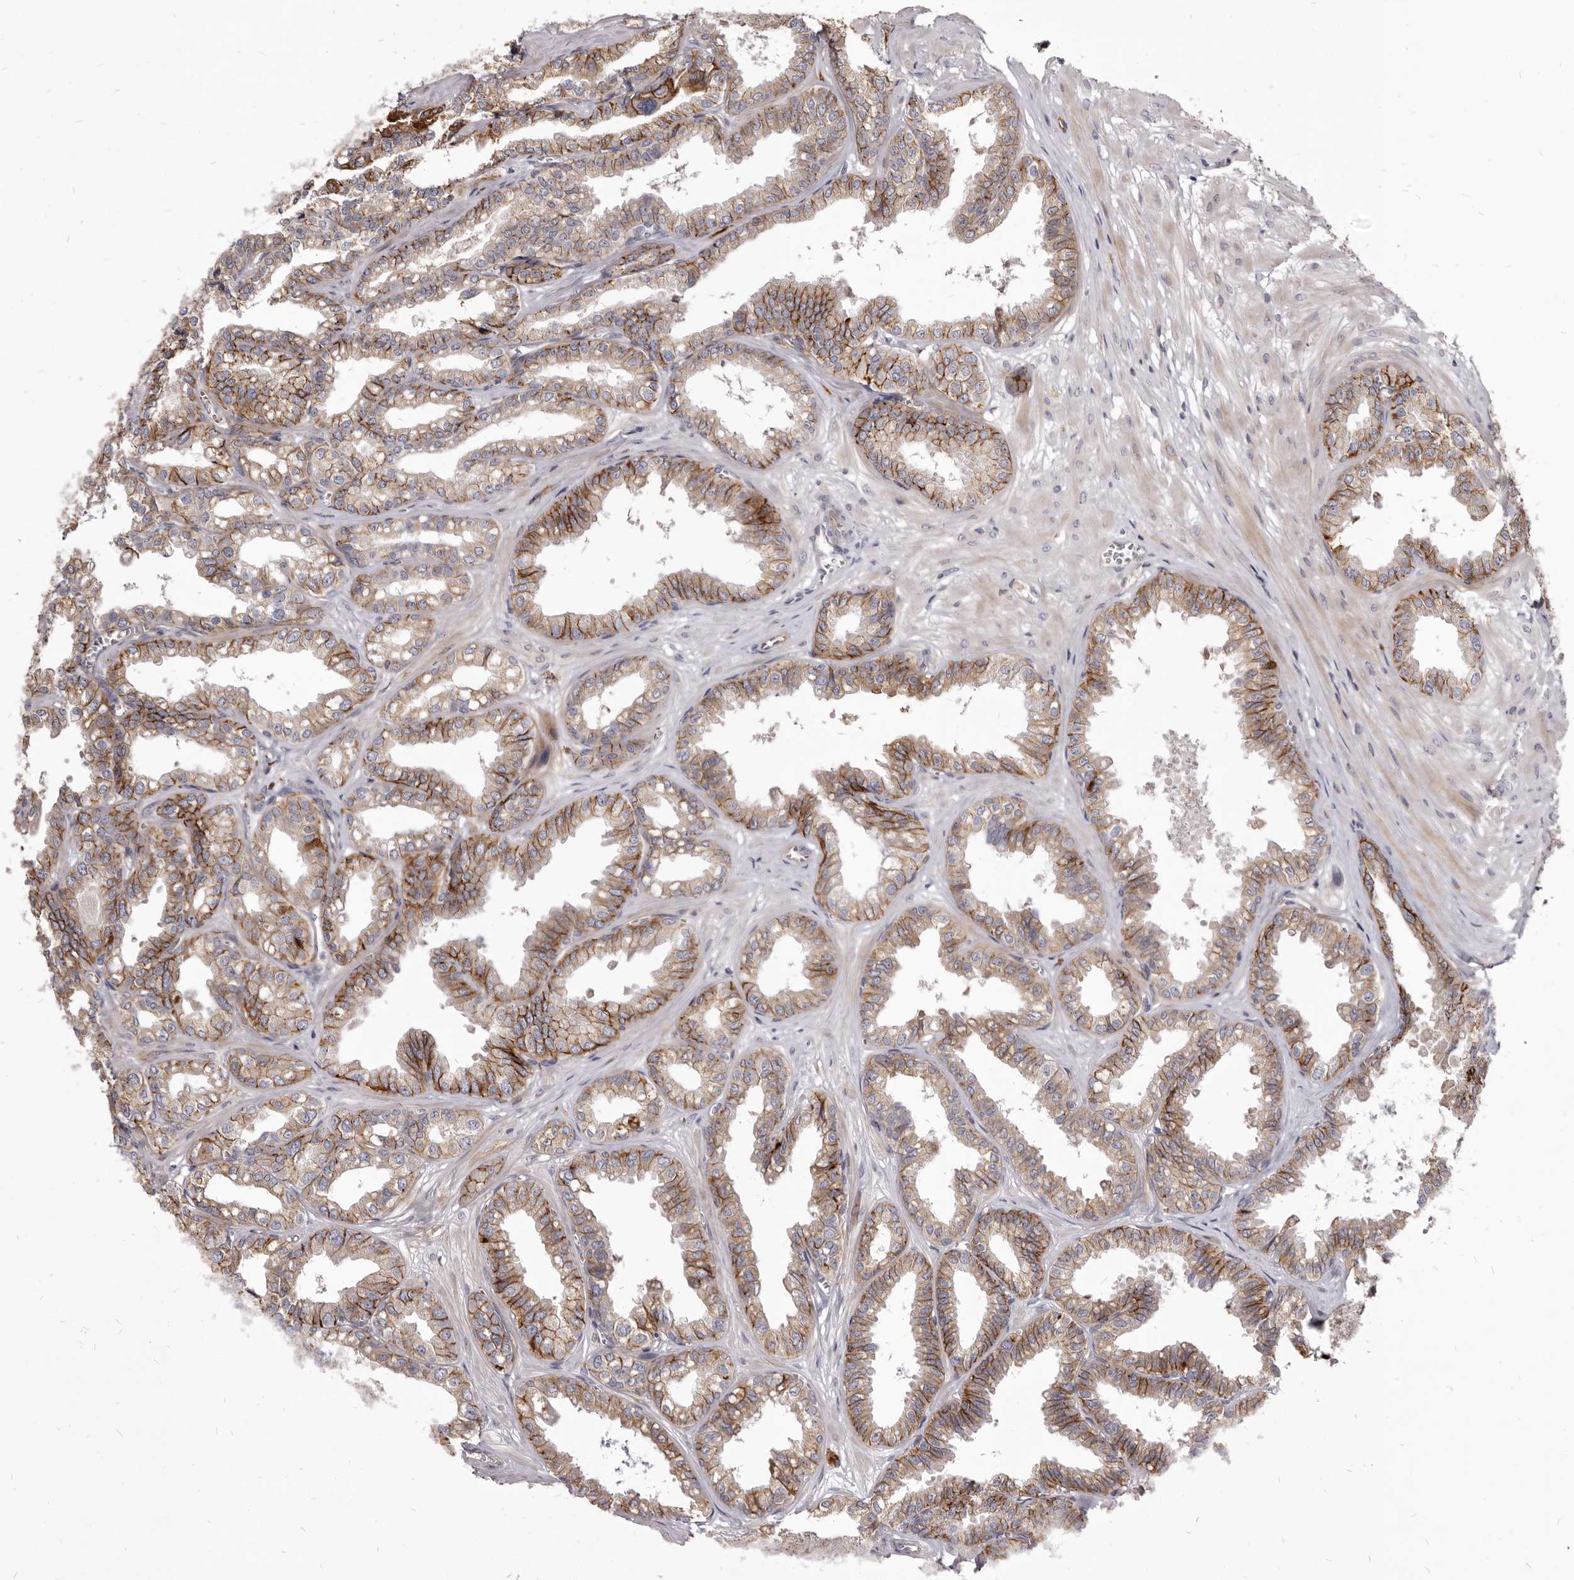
{"staining": {"intensity": "moderate", "quantity": ">75%", "location": "cytoplasmic/membranous"}, "tissue": "seminal vesicle", "cell_type": "Glandular cells", "image_type": "normal", "snomed": [{"axis": "morphology", "description": "Normal tissue, NOS"}, {"axis": "topography", "description": "Prostate"}, {"axis": "topography", "description": "Seminal veicle"}], "caption": "Protein expression analysis of normal human seminal vesicle reveals moderate cytoplasmic/membranous positivity in approximately >75% of glandular cells.", "gene": "FAS", "patient": {"sex": "male", "age": 51}}